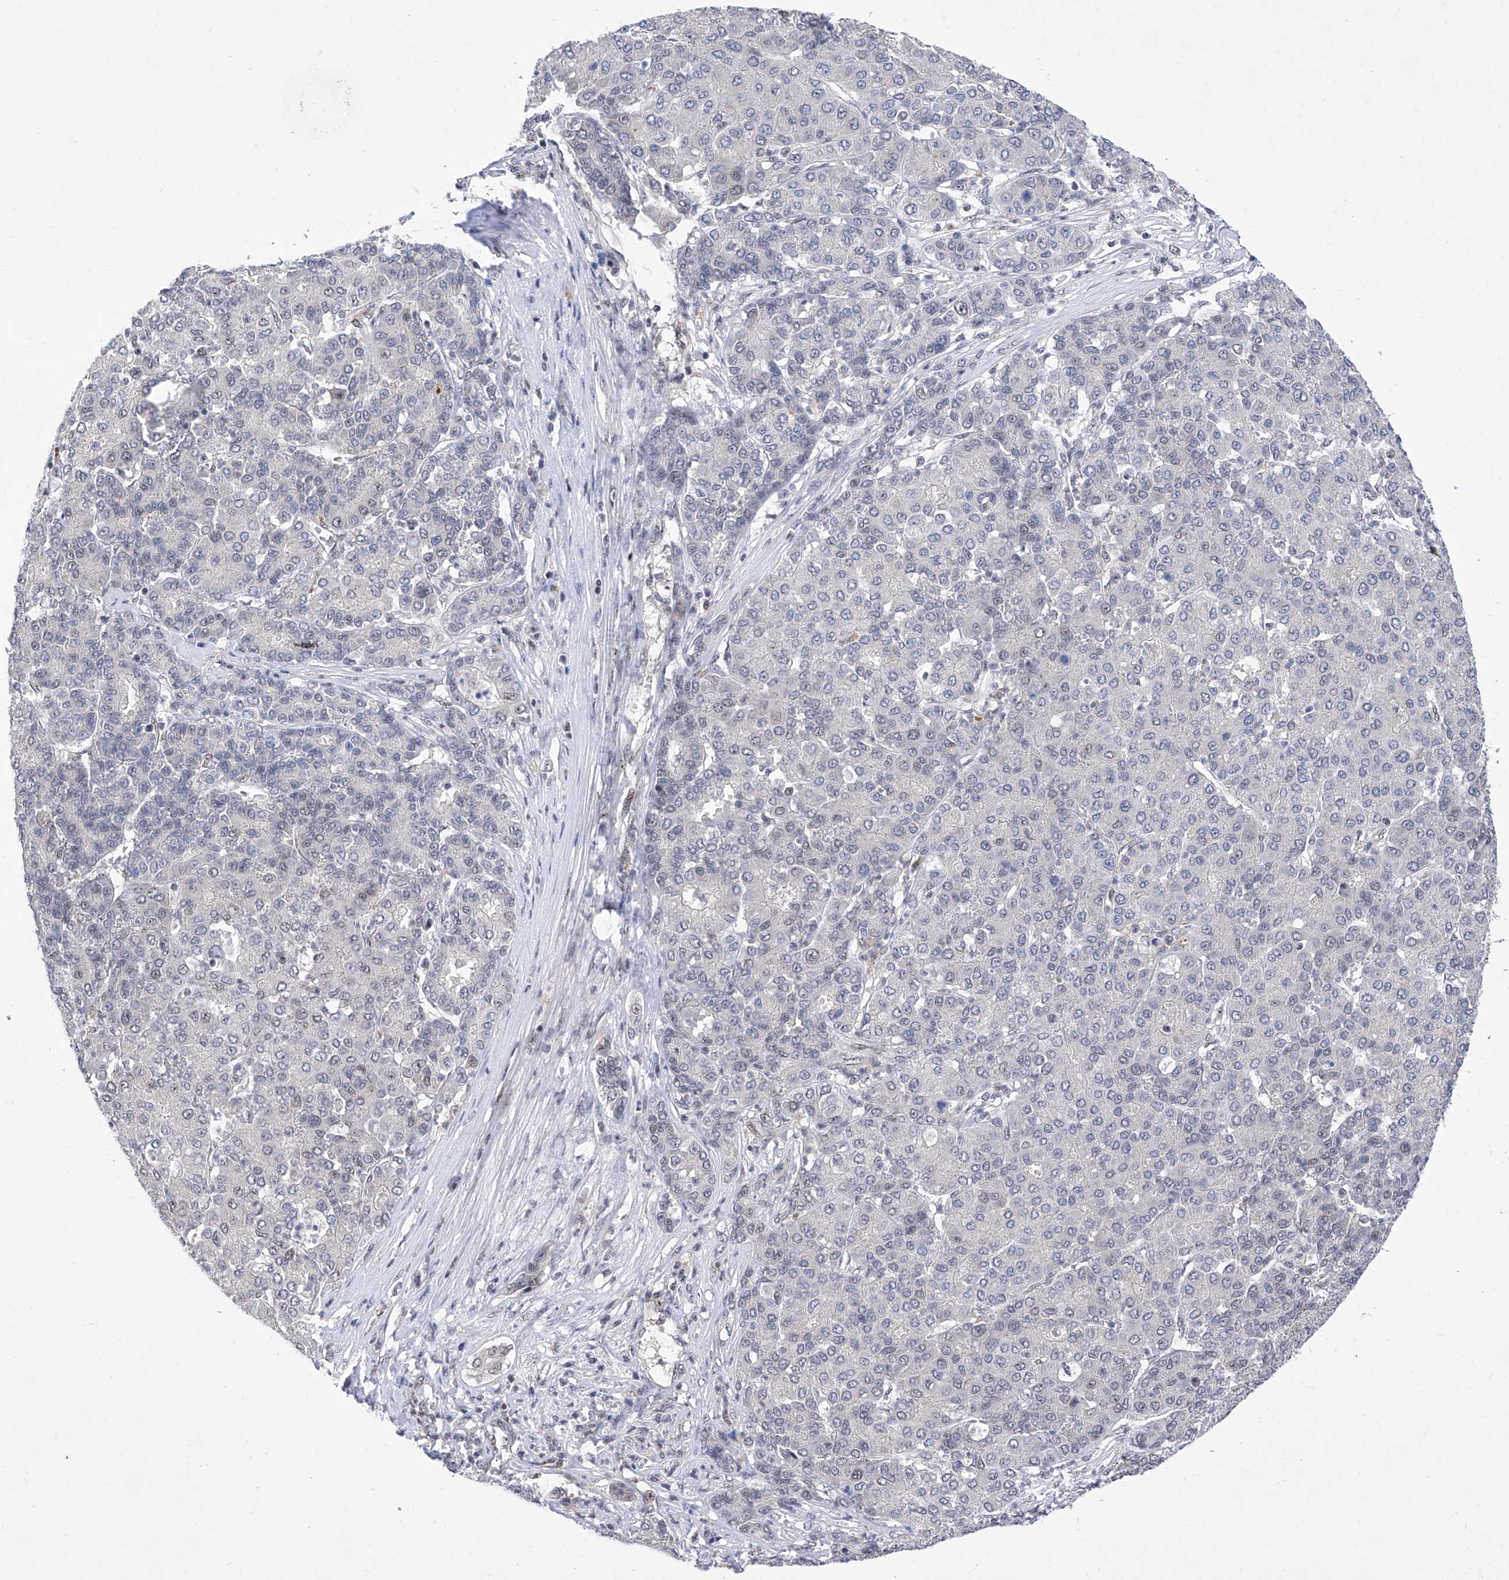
{"staining": {"intensity": "negative", "quantity": "none", "location": "none"}, "tissue": "liver cancer", "cell_type": "Tumor cells", "image_type": "cancer", "snomed": [{"axis": "morphology", "description": "Carcinoma, Hepatocellular, NOS"}, {"axis": "topography", "description": "Liver"}], "caption": "A micrograph of human hepatocellular carcinoma (liver) is negative for staining in tumor cells.", "gene": "RAD54L", "patient": {"sex": "male", "age": 65}}